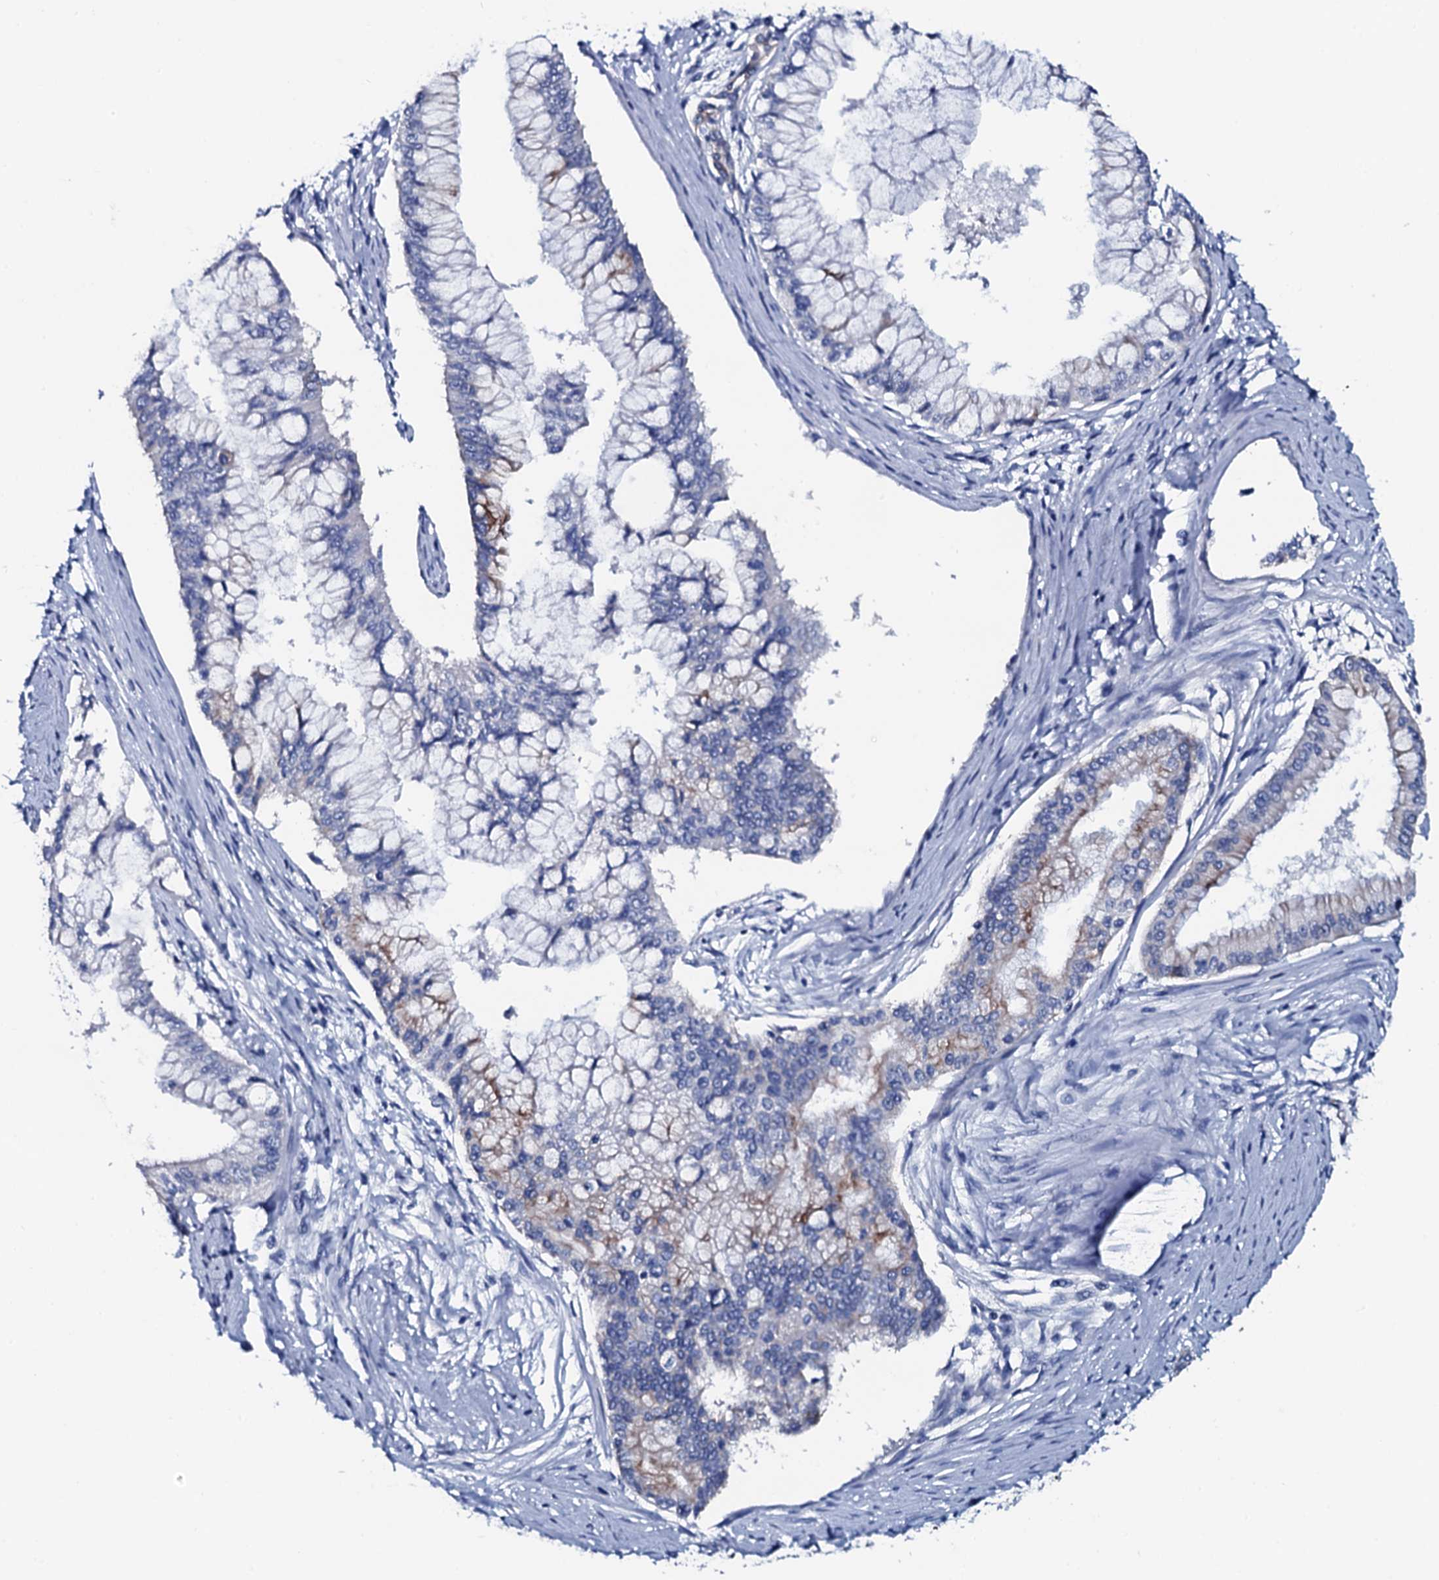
{"staining": {"intensity": "moderate", "quantity": "<25%", "location": "cytoplasmic/membranous"}, "tissue": "pancreatic cancer", "cell_type": "Tumor cells", "image_type": "cancer", "snomed": [{"axis": "morphology", "description": "Adenocarcinoma, NOS"}, {"axis": "topography", "description": "Pancreas"}], "caption": "An image showing moderate cytoplasmic/membranous positivity in about <25% of tumor cells in pancreatic cancer (adenocarcinoma), as visualized by brown immunohistochemical staining.", "gene": "GYS2", "patient": {"sex": "male", "age": 46}}